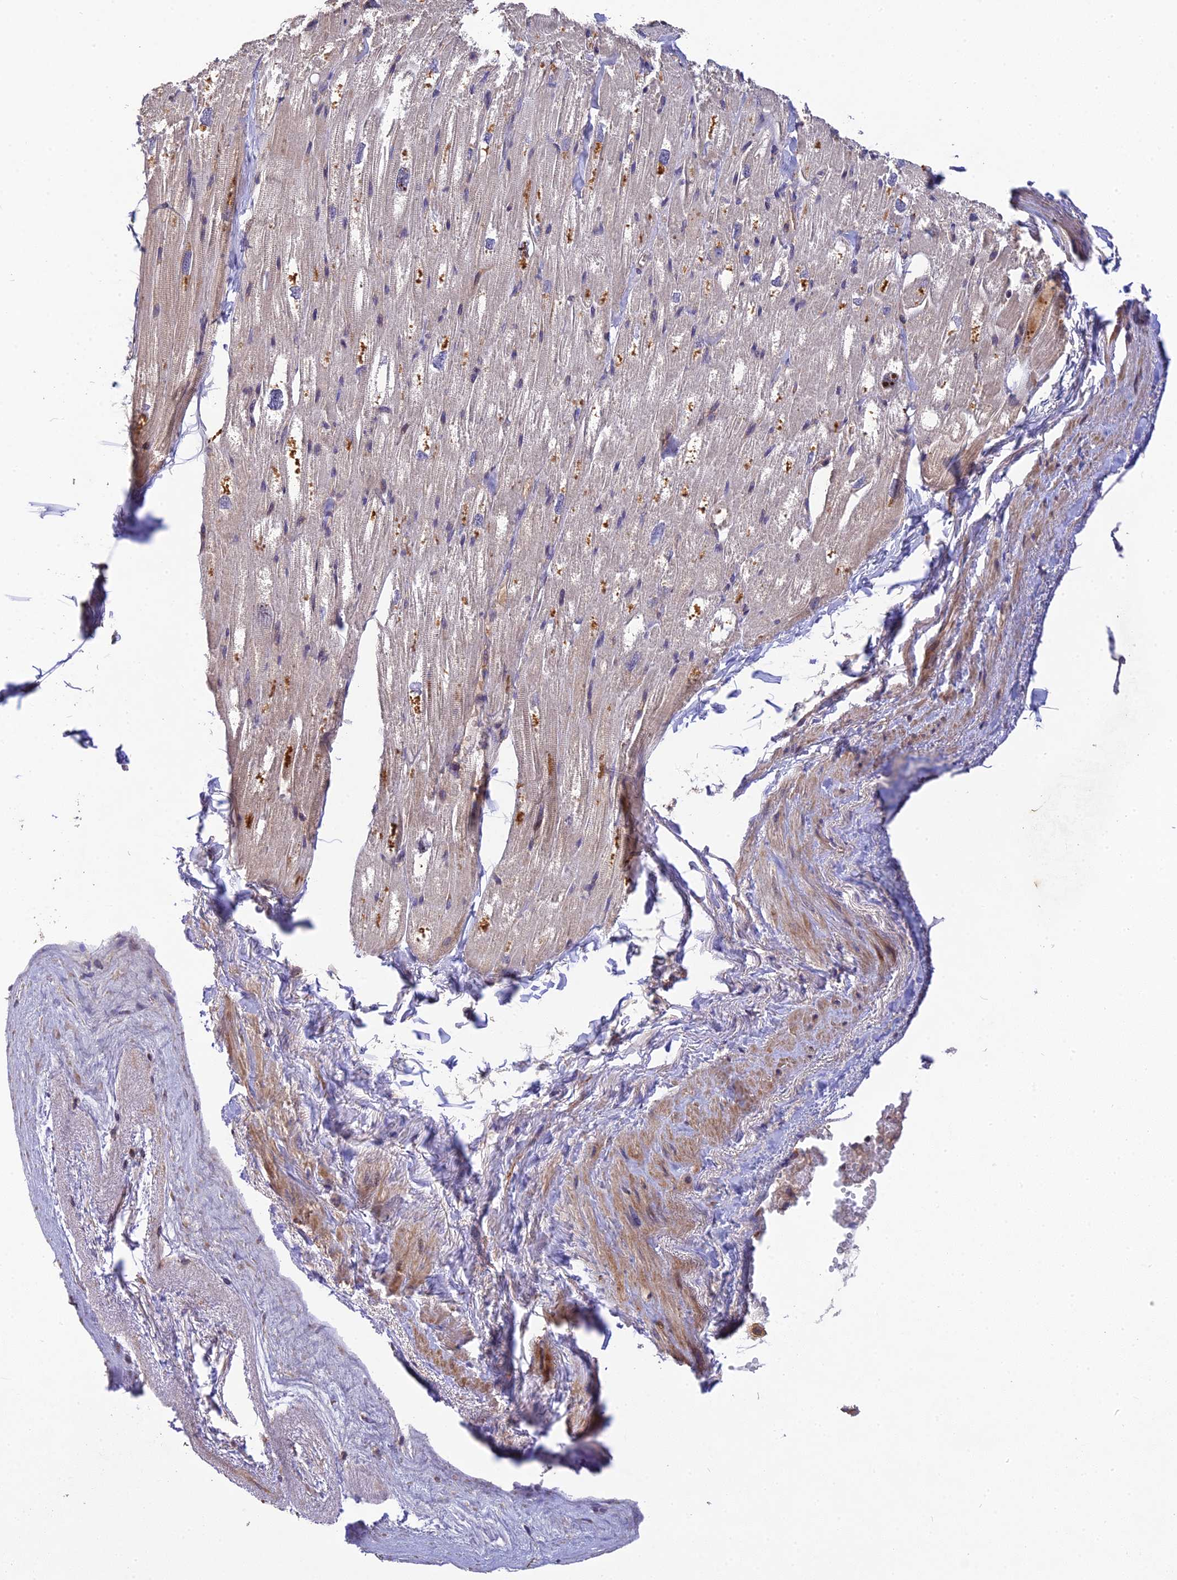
{"staining": {"intensity": "moderate", "quantity": "25%-75%", "location": "cytoplasmic/membranous"}, "tissue": "heart muscle", "cell_type": "Cardiomyocytes", "image_type": "normal", "snomed": [{"axis": "morphology", "description": "Normal tissue, NOS"}, {"axis": "topography", "description": "Heart"}], "caption": "IHC micrograph of normal heart muscle: human heart muscle stained using IHC exhibits medium levels of moderate protein expression localized specifically in the cytoplasmic/membranous of cardiomyocytes, appearing as a cytoplasmic/membranous brown color.", "gene": "DENND5B", "patient": {"sex": "male", "age": 50}}